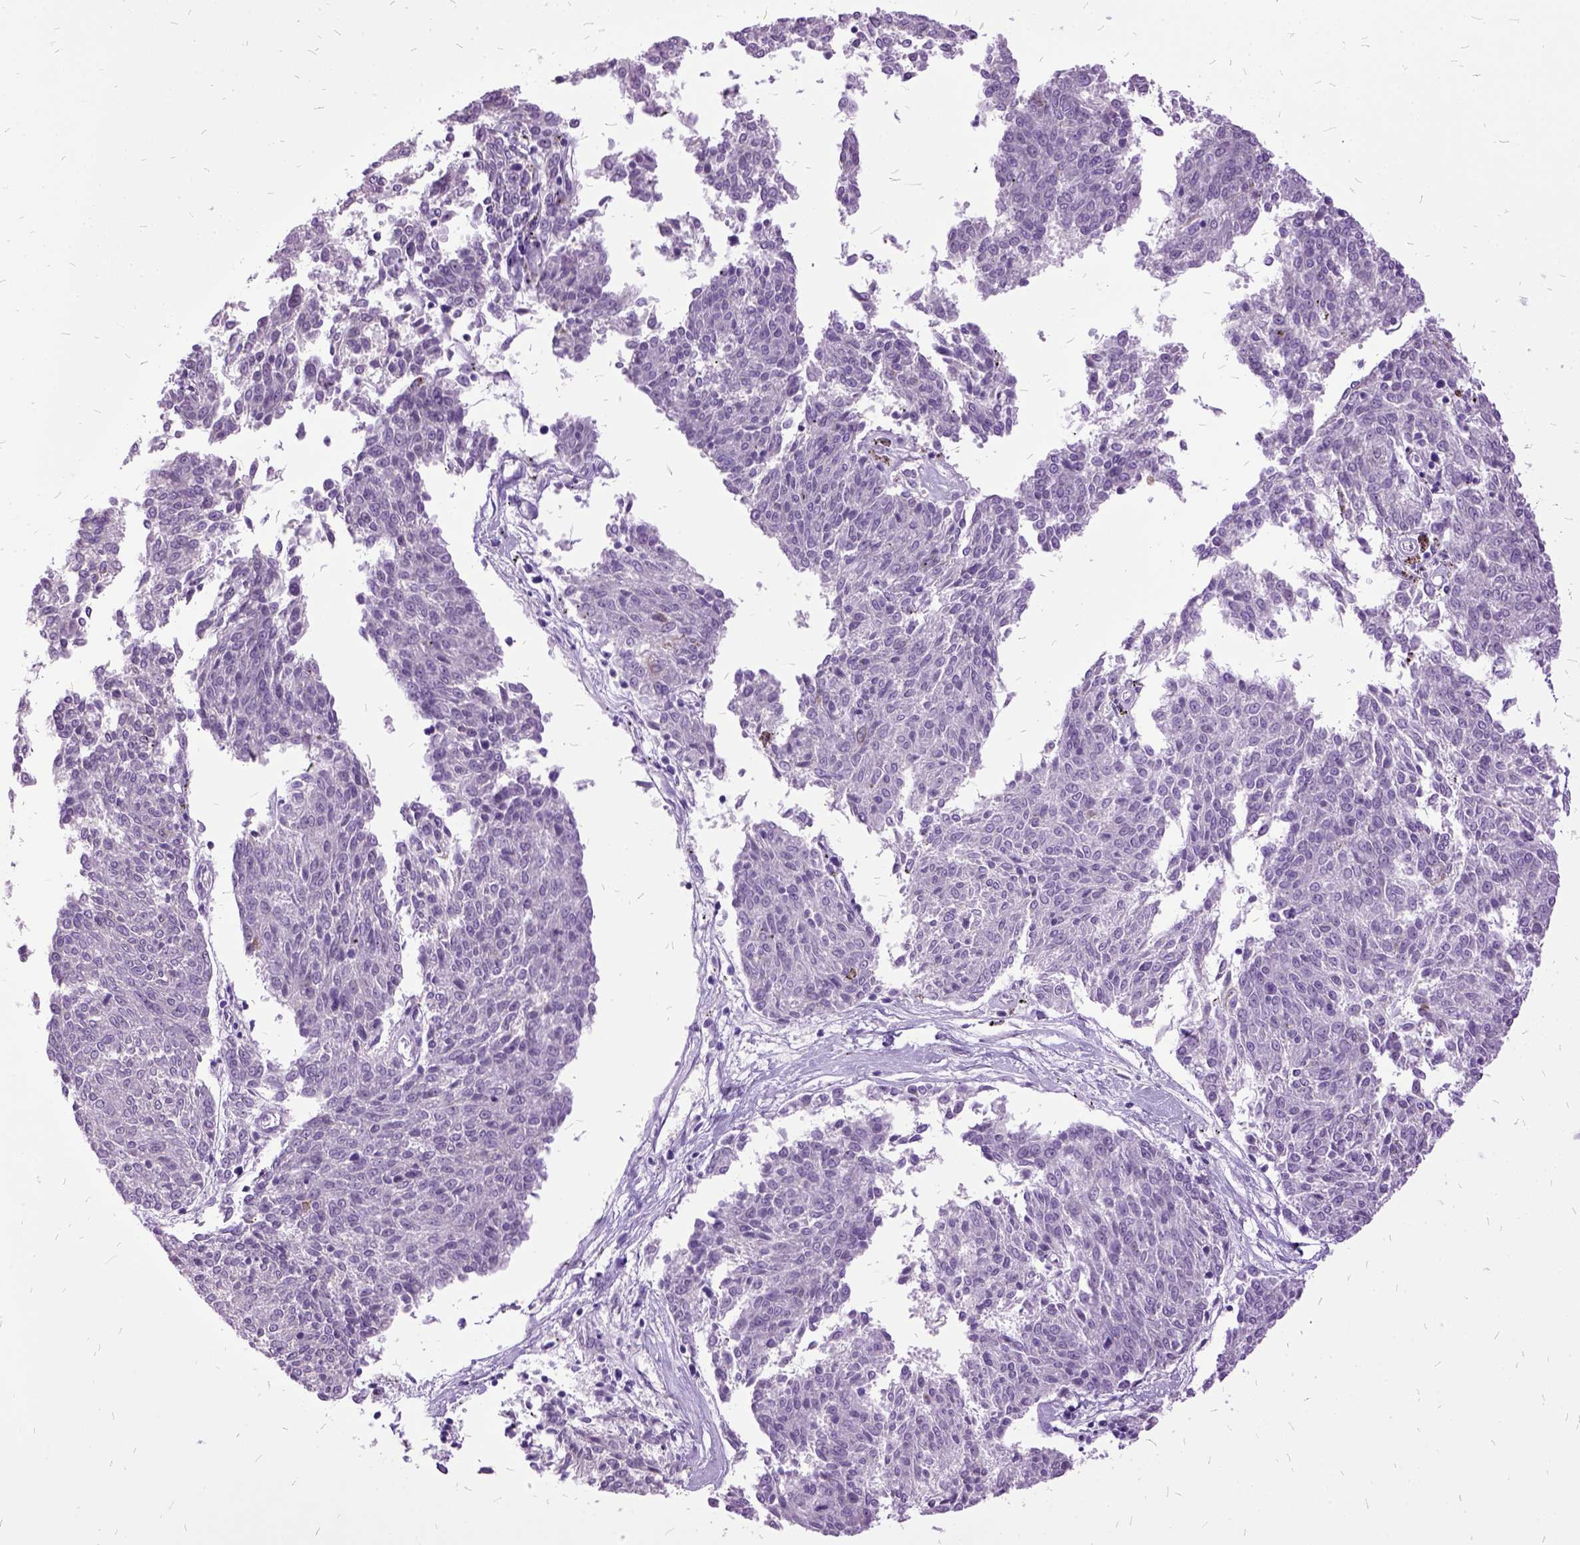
{"staining": {"intensity": "negative", "quantity": "none", "location": "none"}, "tissue": "melanoma", "cell_type": "Tumor cells", "image_type": "cancer", "snomed": [{"axis": "morphology", "description": "Malignant melanoma, NOS"}, {"axis": "topography", "description": "Skin"}], "caption": "Immunohistochemical staining of human malignant melanoma shows no significant positivity in tumor cells.", "gene": "MME", "patient": {"sex": "female", "age": 72}}